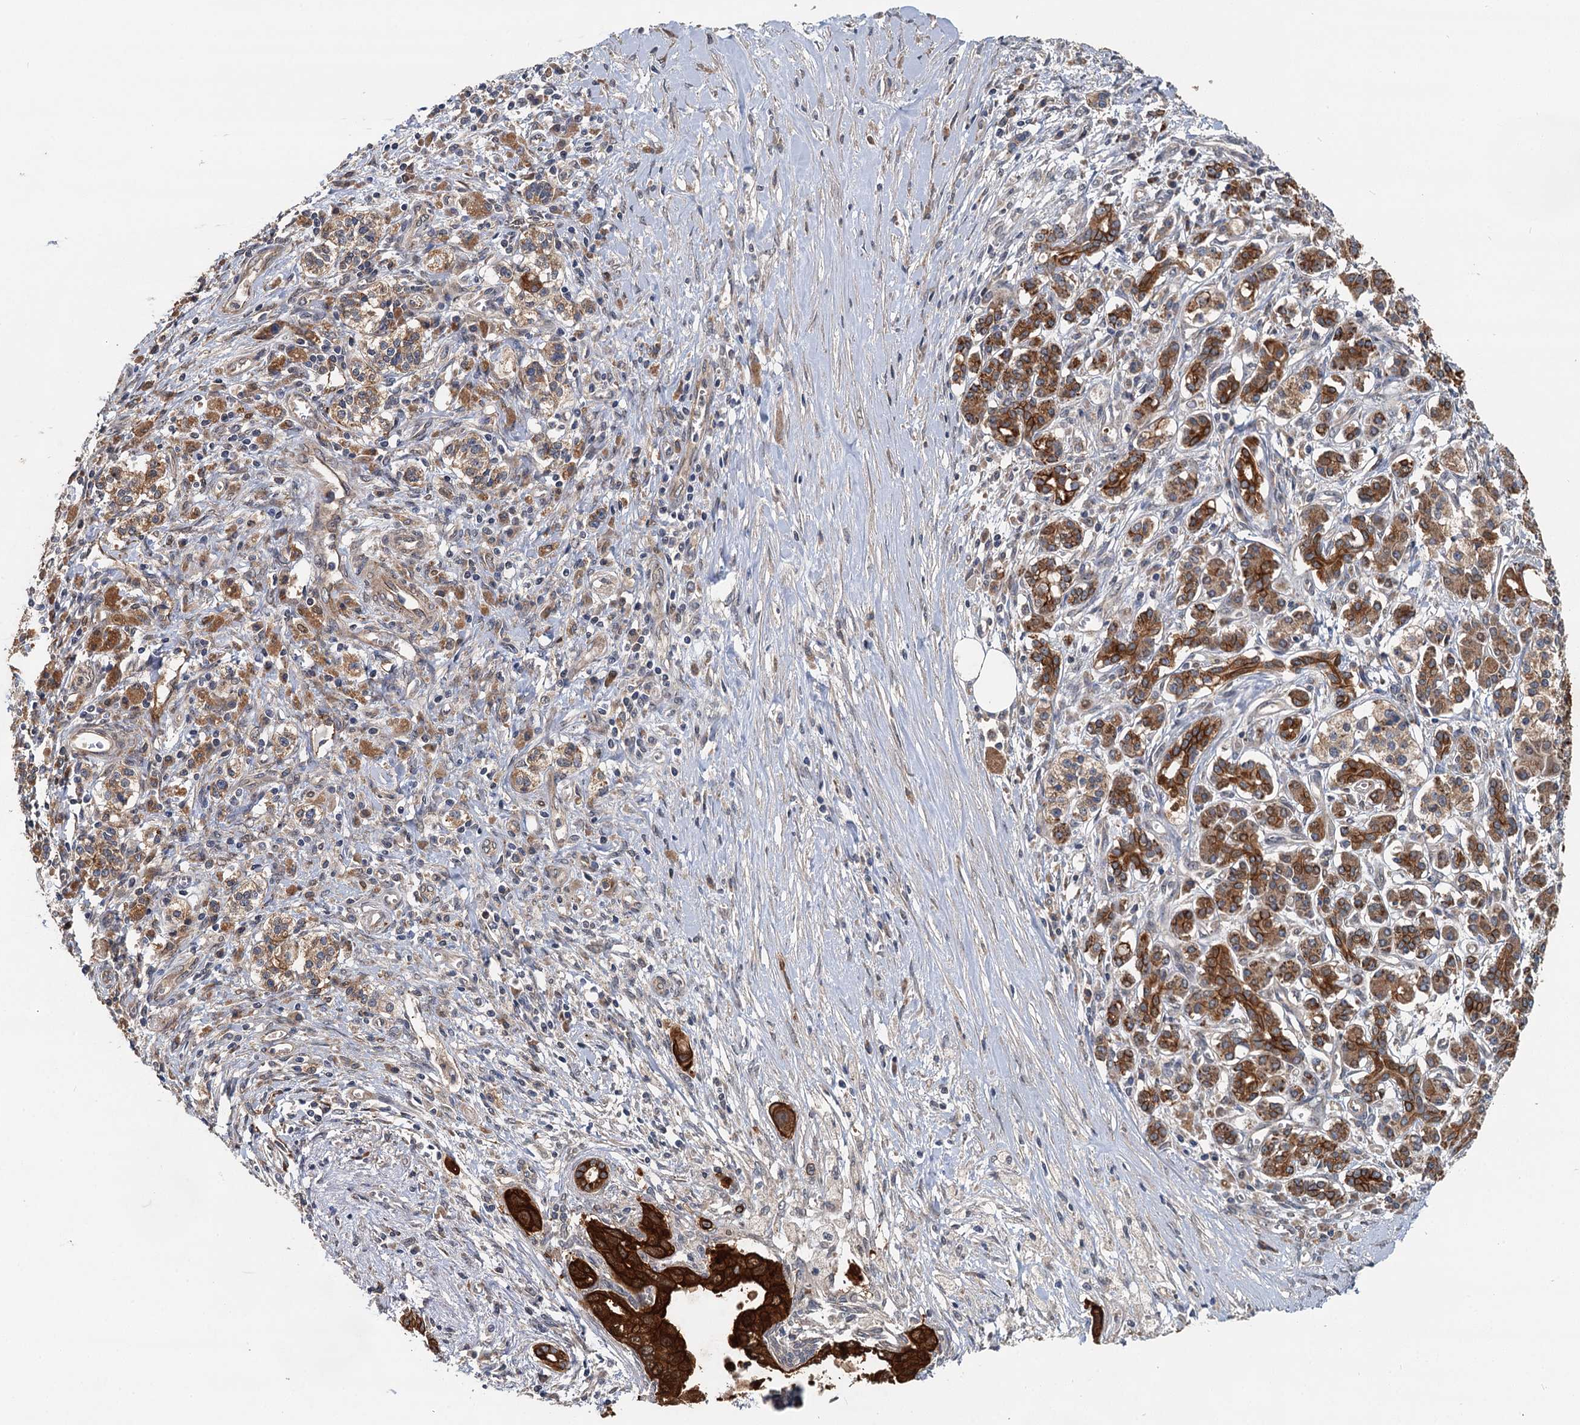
{"staining": {"intensity": "strong", "quantity": ">75%", "location": "cytoplasmic/membranous"}, "tissue": "pancreatic cancer", "cell_type": "Tumor cells", "image_type": "cancer", "snomed": [{"axis": "morphology", "description": "Adenocarcinoma, NOS"}, {"axis": "topography", "description": "Pancreas"}], "caption": "Immunohistochemical staining of pancreatic cancer (adenocarcinoma) exhibits strong cytoplasmic/membranous protein staining in approximately >75% of tumor cells.", "gene": "LRRK2", "patient": {"sex": "female", "age": 73}}